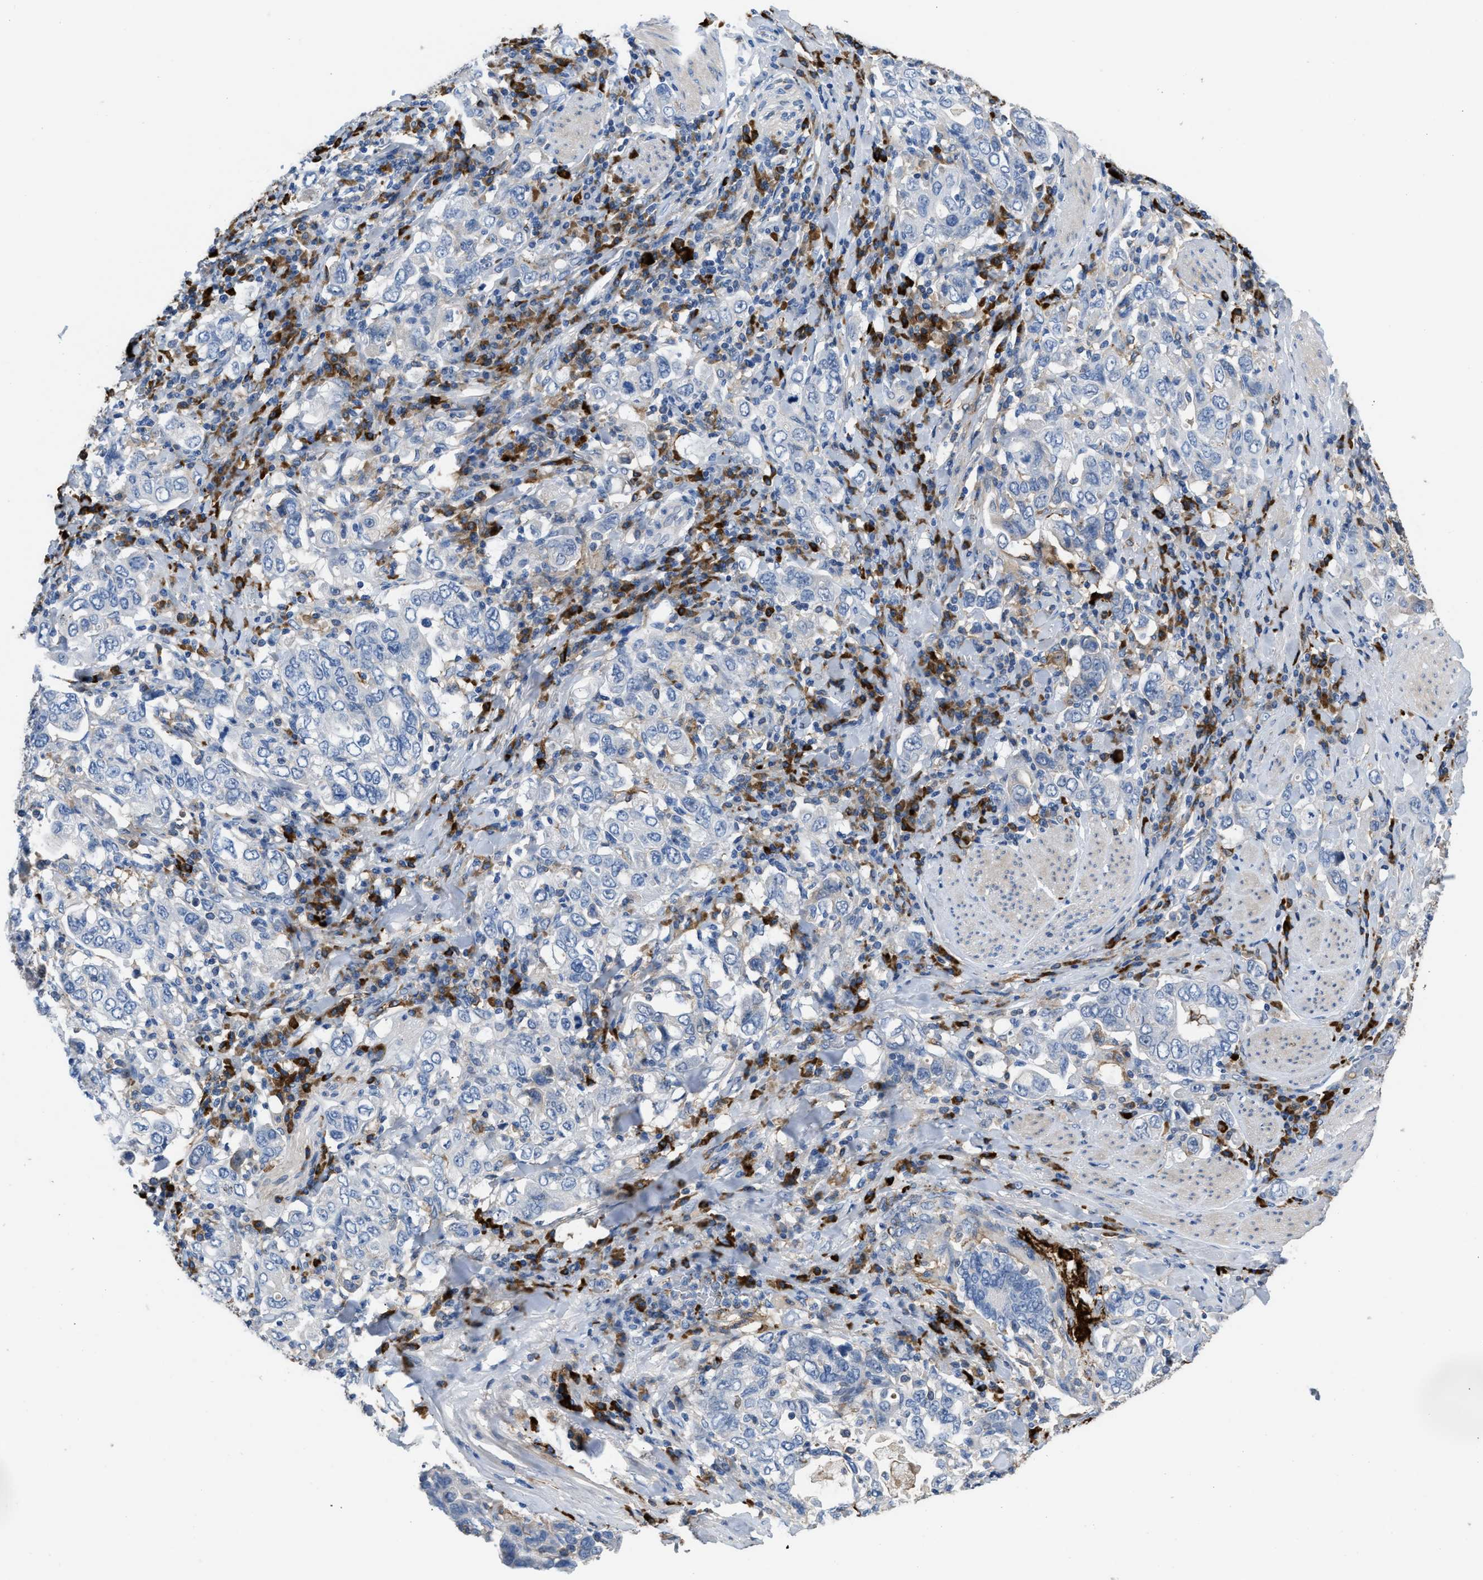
{"staining": {"intensity": "negative", "quantity": "none", "location": "none"}, "tissue": "stomach cancer", "cell_type": "Tumor cells", "image_type": "cancer", "snomed": [{"axis": "morphology", "description": "Adenocarcinoma, NOS"}, {"axis": "topography", "description": "Stomach, upper"}], "caption": "There is no significant expression in tumor cells of adenocarcinoma (stomach).", "gene": "FGF18", "patient": {"sex": "male", "age": 62}}